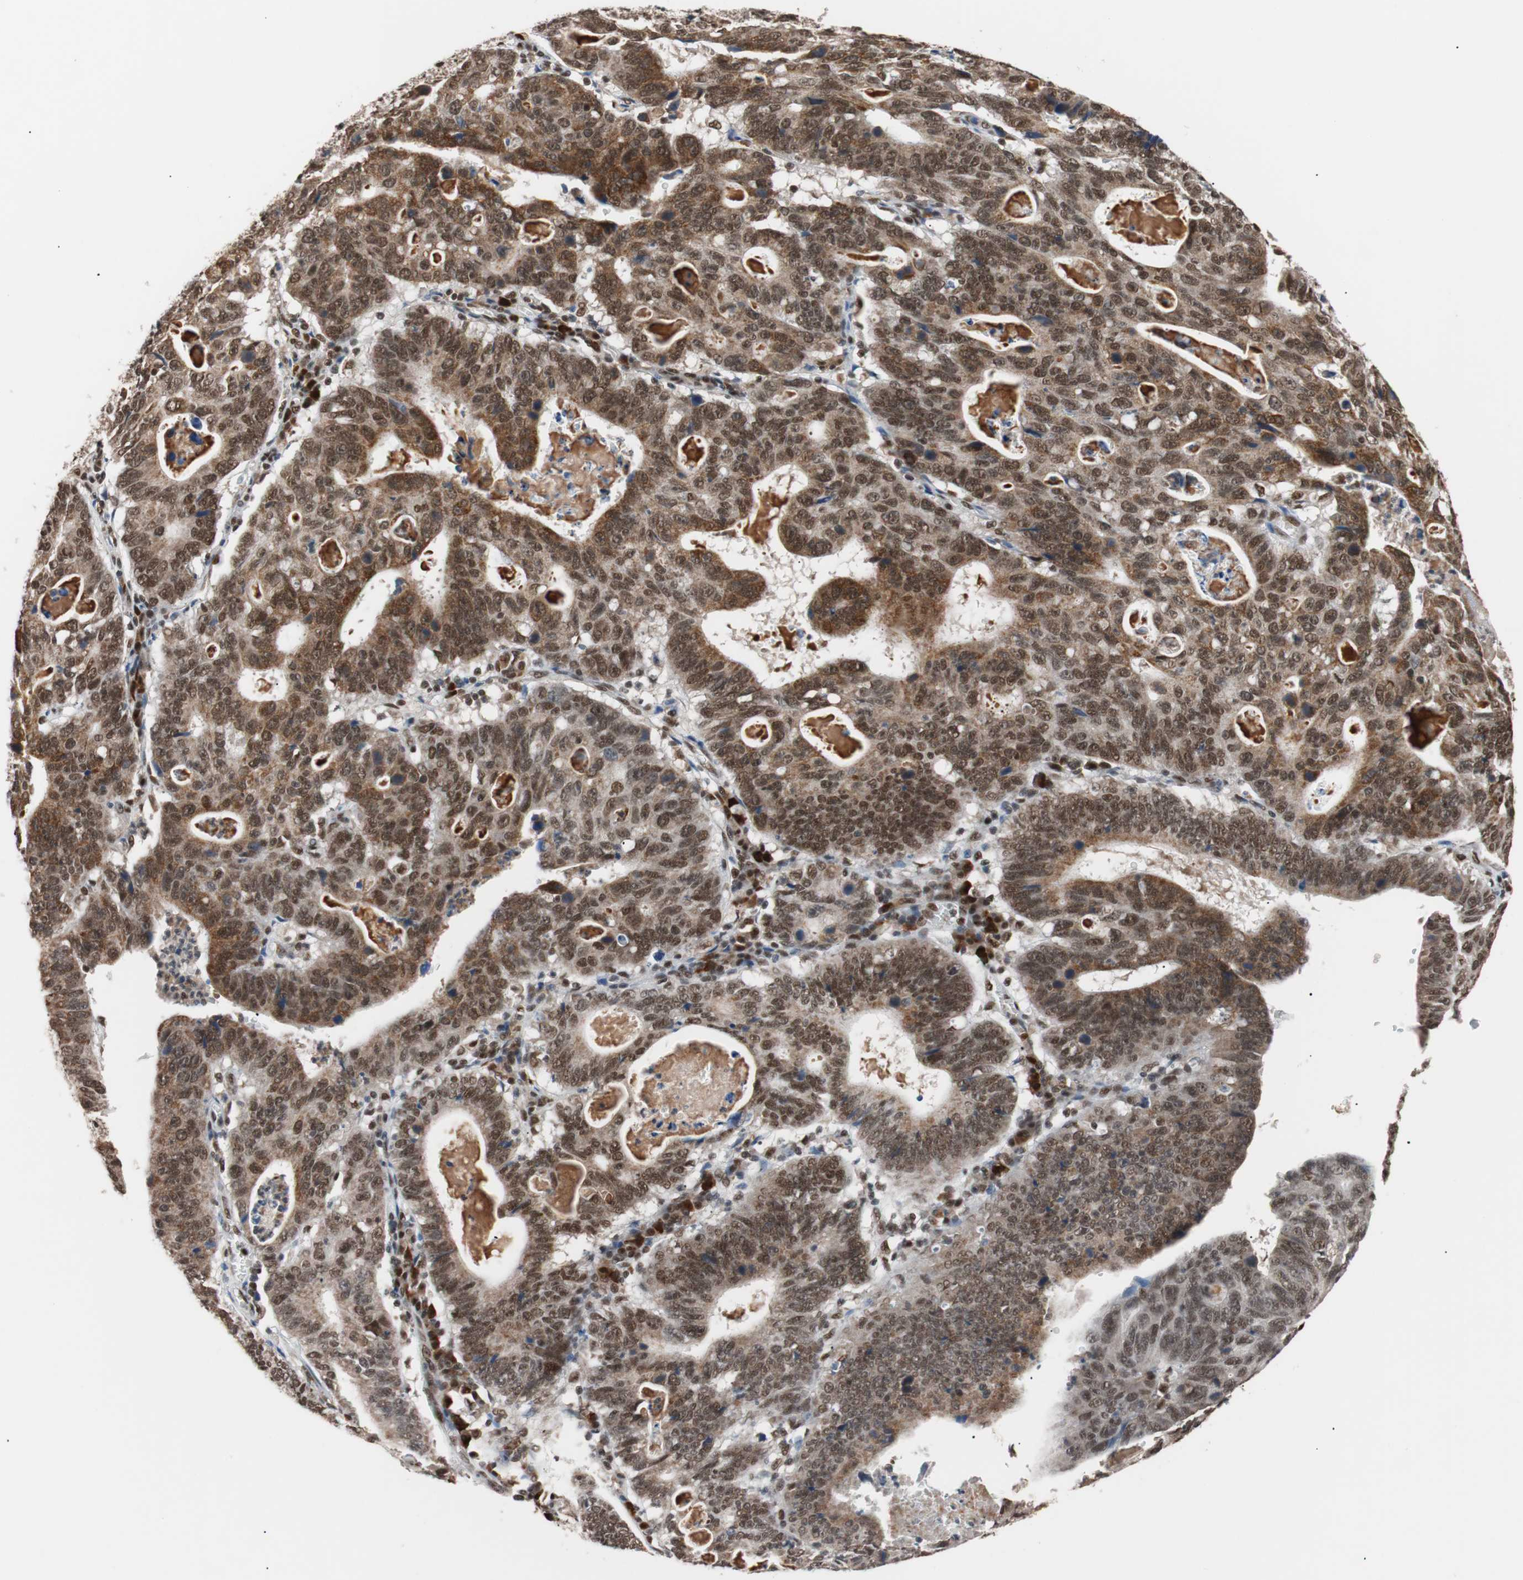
{"staining": {"intensity": "strong", "quantity": ">75%", "location": "cytoplasmic/membranous,nuclear"}, "tissue": "stomach cancer", "cell_type": "Tumor cells", "image_type": "cancer", "snomed": [{"axis": "morphology", "description": "Adenocarcinoma, NOS"}, {"axis": "topography", "description": "Stomach"}], "caption": "Strong cytoplasmic/membranous and nuclear staining for a protein is identified in about >75% of tumor cells of stomach cancer using IHC.", "gene": "CHAMP1", "patient": {"sex": "male", "age": 59}}